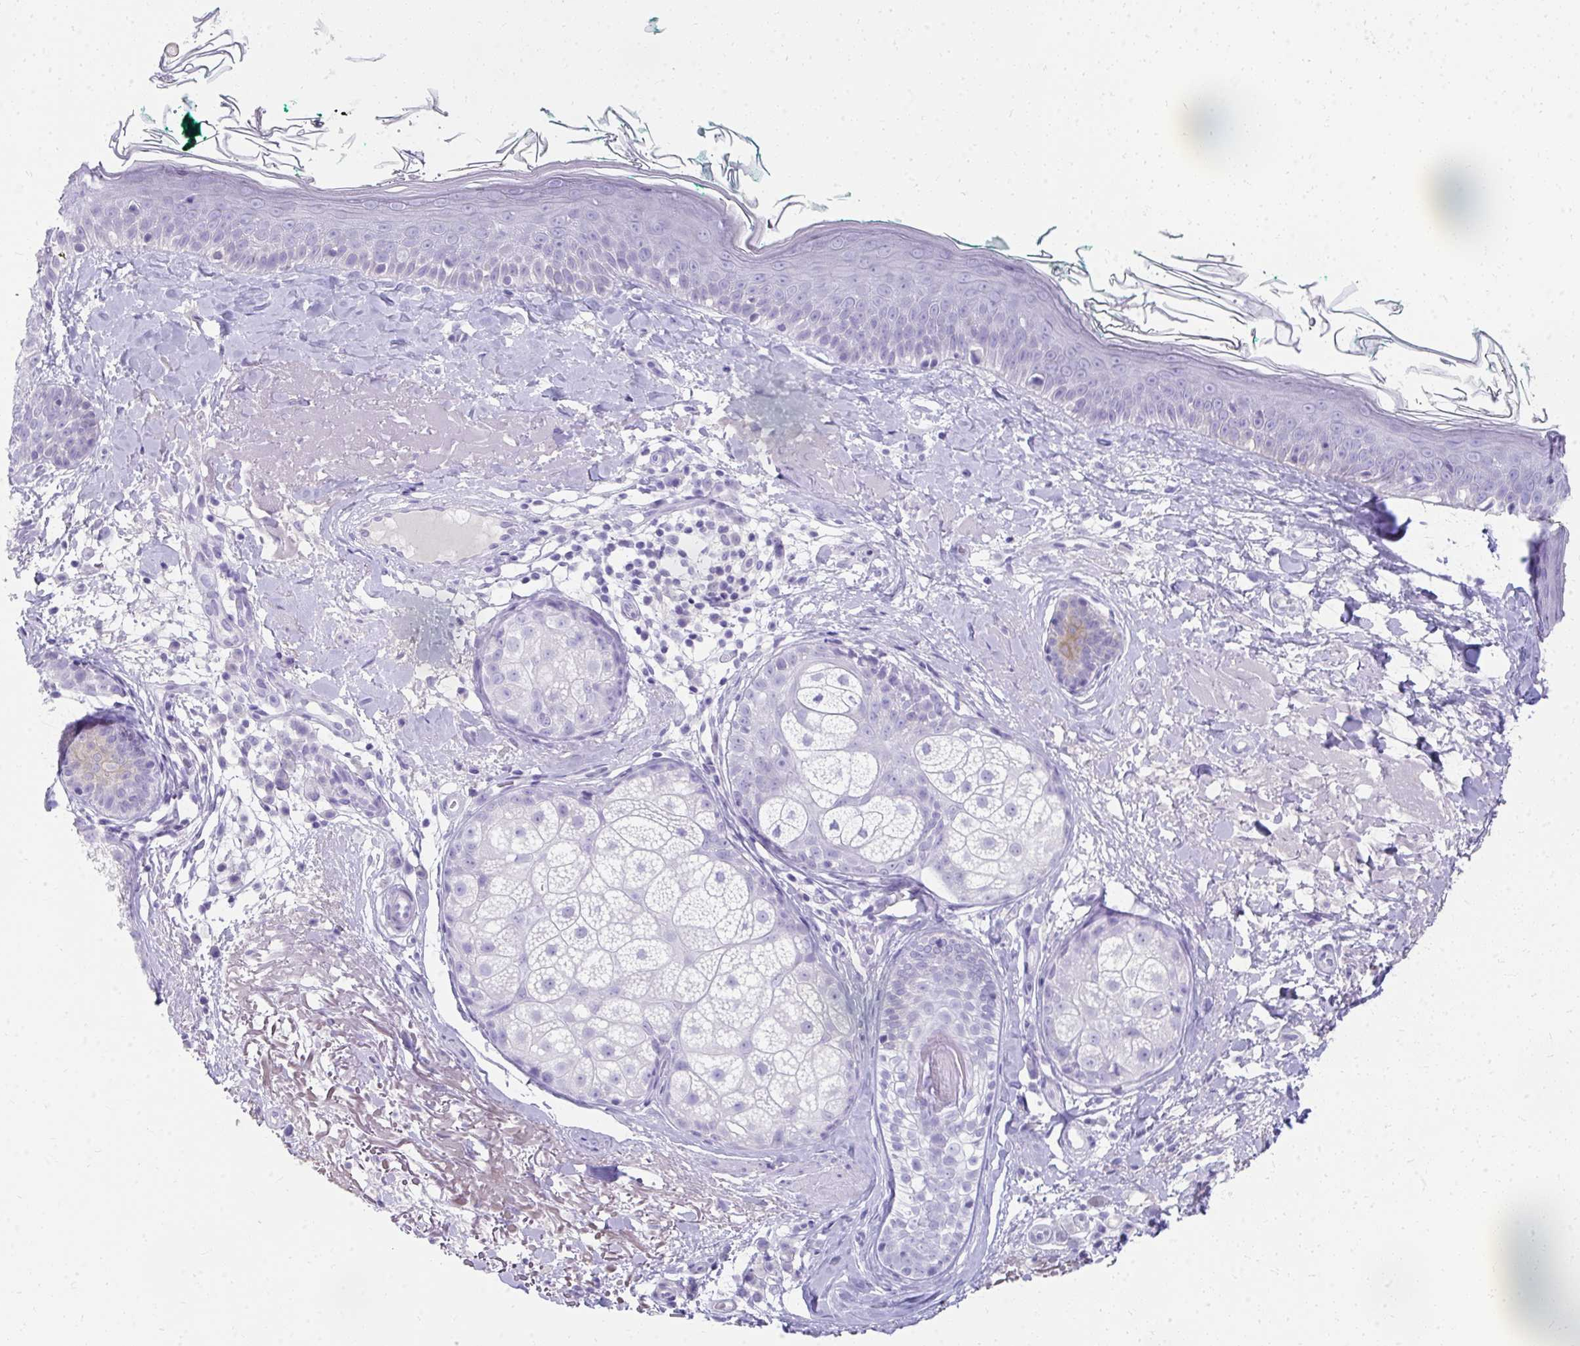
{"staining": {"intensity": "negative", "quantity": "none", "location": "none"}, "tissue": "skin", "cell_type": "Fibroblasts", "image_type": "normal", "snomed": [{"axis": "morphology", "description": "Normal tissue, NOS"}, {"axis": "topography", "description": "Skin"}], "caption": "This image is of benign skin stained with immunohistochemistry to label a protein in brown with the nuclei are counter-stained blue. There is no positivity in fibroblasts.", "gene": "SEC14L3", "patient": {"sex": "male", "age": 73}}